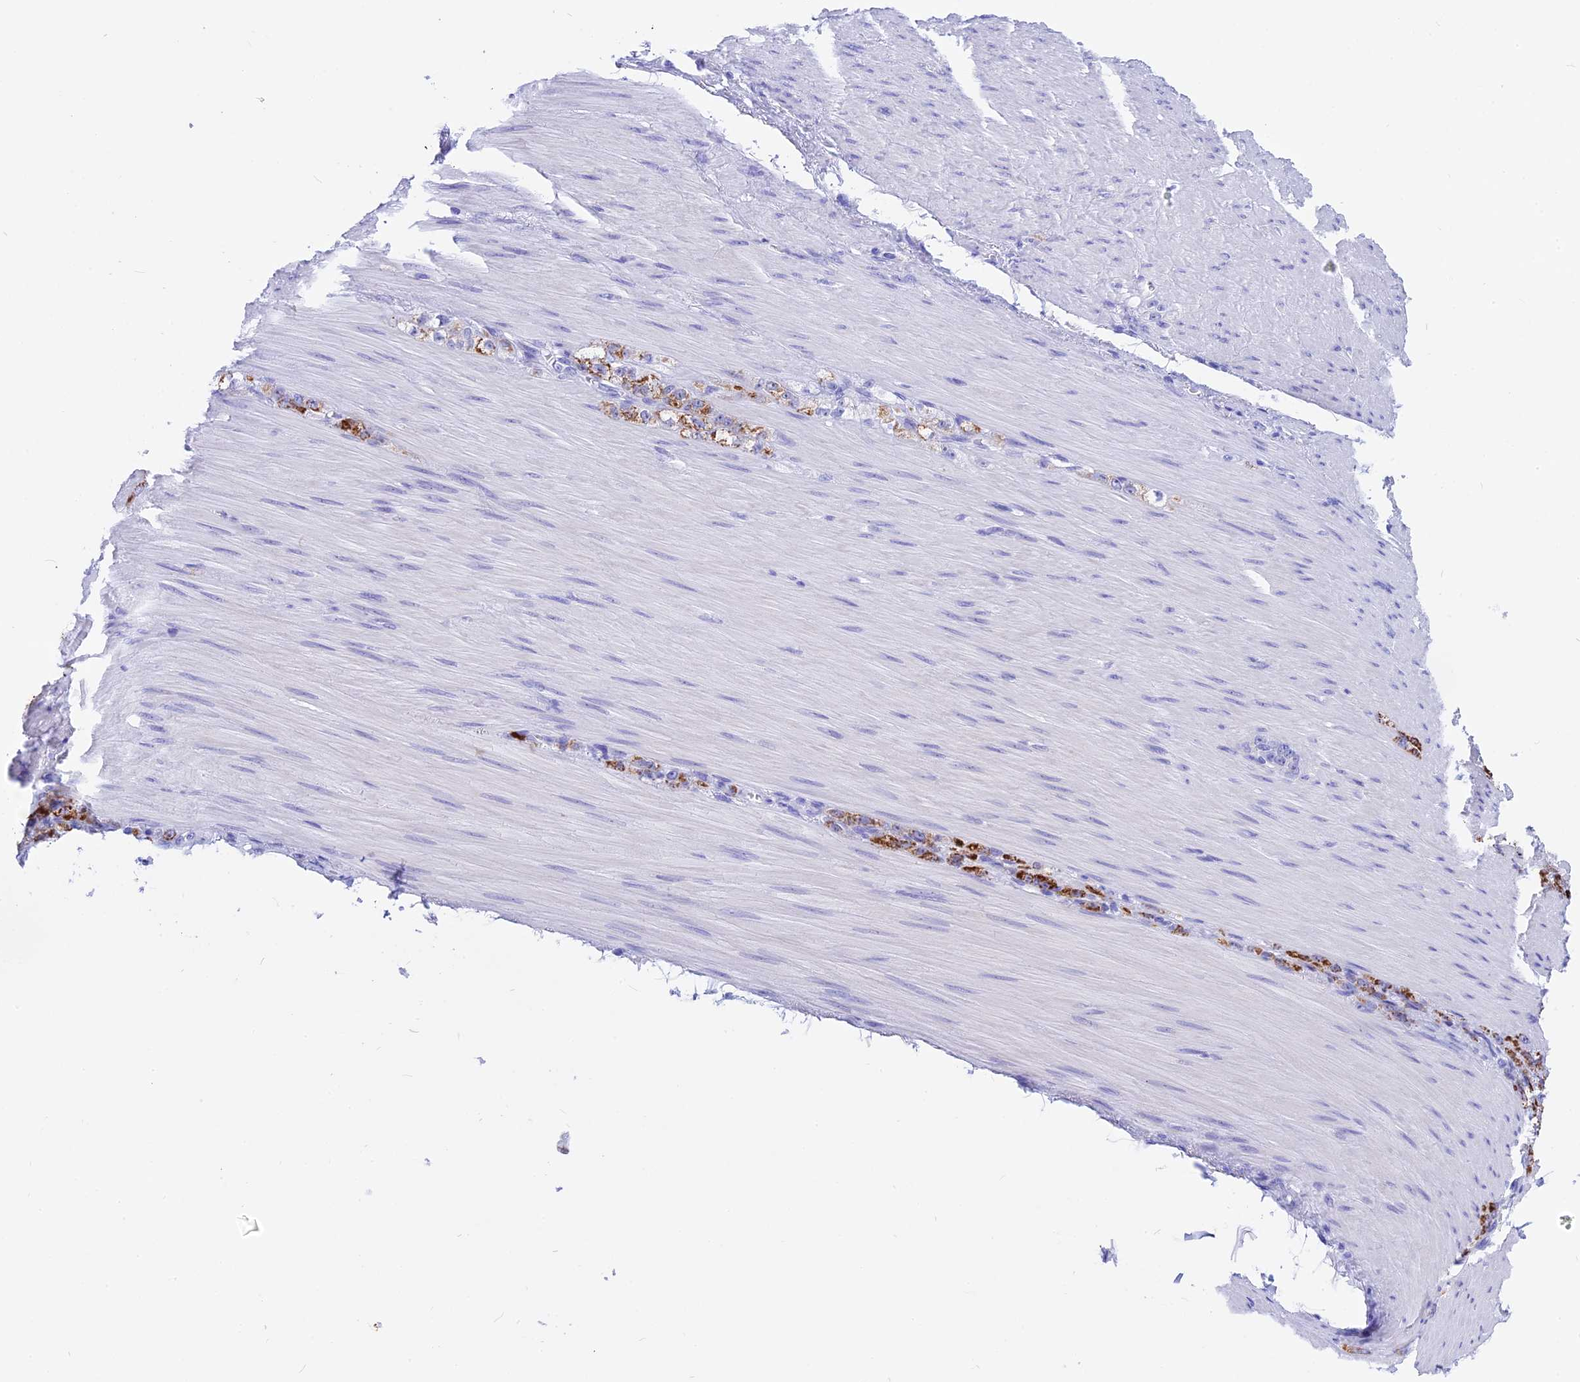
{"staining": {"intensity": "moderate", "quantity": ">75%", "location": "cytoplasmic/membranous"}, "tissue": "stomach cancer", "cell_type": "Tumor cells", "image_type": "cancer", "snomed": [{"axis": "morphology", "description": "Normal tissue, NOS"}, {"axis": "morphology", "description": "Adenocarcinoma, NOS"}, {"axis": "topography", "description": "Stomach"}], "caption": "A histopathology image showing moderate cytoplasmic/membranous positivity in about >75% of tumor cells in stomach cancer (adenocarcinoma), as visualized by brown immunohistochemical staining.", "gene": "ISCA1", "patient": {"sex": "male", "age": 82}}